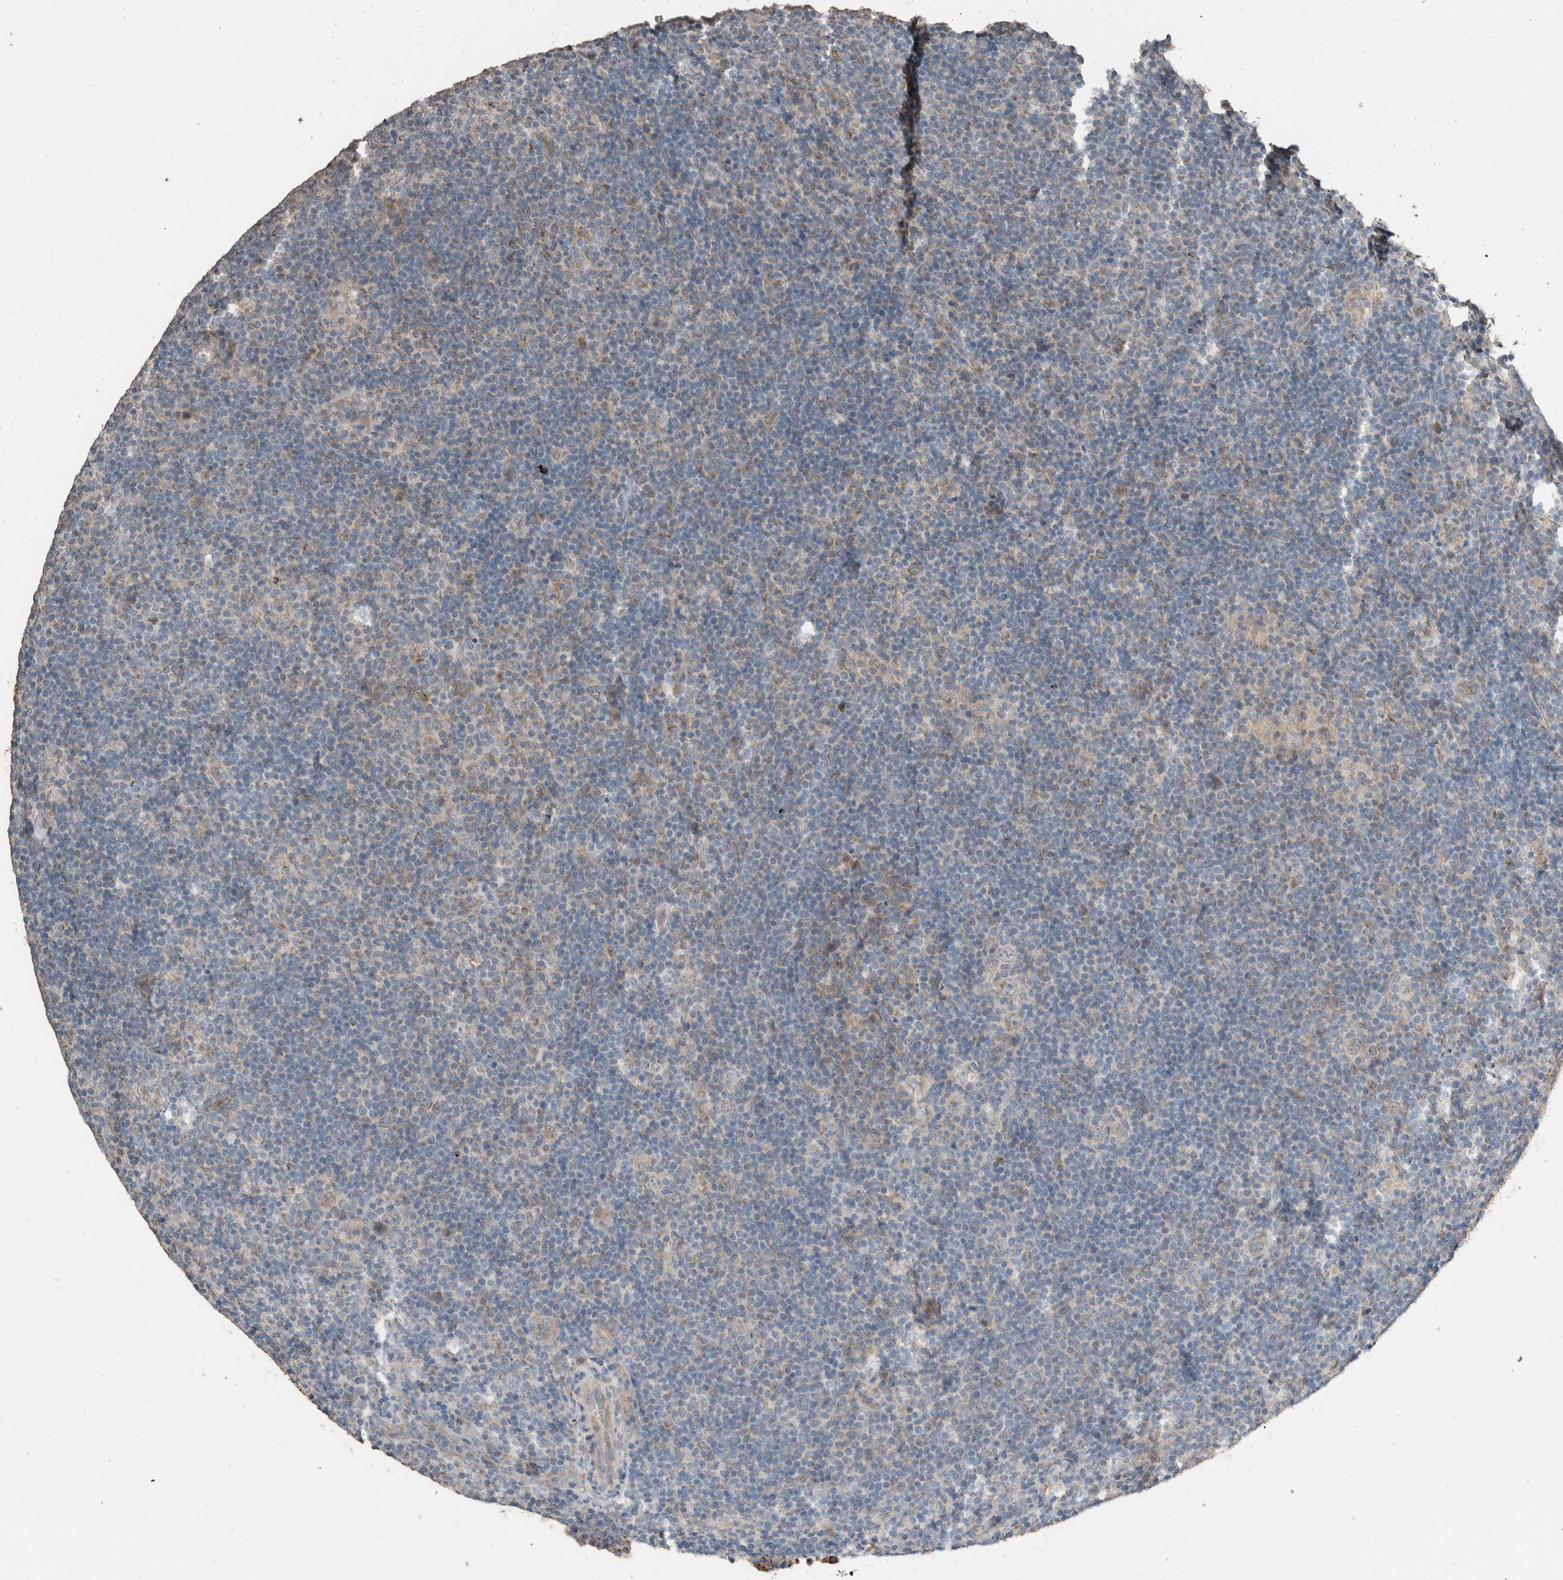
{"staining": {"intensity": "weak", "quantity": "<25%", "location": "cytoplasmic/membranous"}, "tissue": "lymphoma", "cell_type": "Tumor cells", "image_type": "cancer", "snomed": [{"axis": "morphology", "description": "Hodgkin's disease, NOS"}, {"axis": "topography", "description": "Lymph node"}], "caption": "High magnification brightfield microscopy of Hodgkin's disease stained with DAB (3,3'-diaminobenzidine) (brown) and counterstained with hematoxylin (blue): tumor cells show no significant positivity. (DAB (3,3'-diaminobenzidine) IHC visualized using brightfield microscopy, high magnification).", "gene": "ACVR2B", "patient": {"sex": "female", "age": 57}}